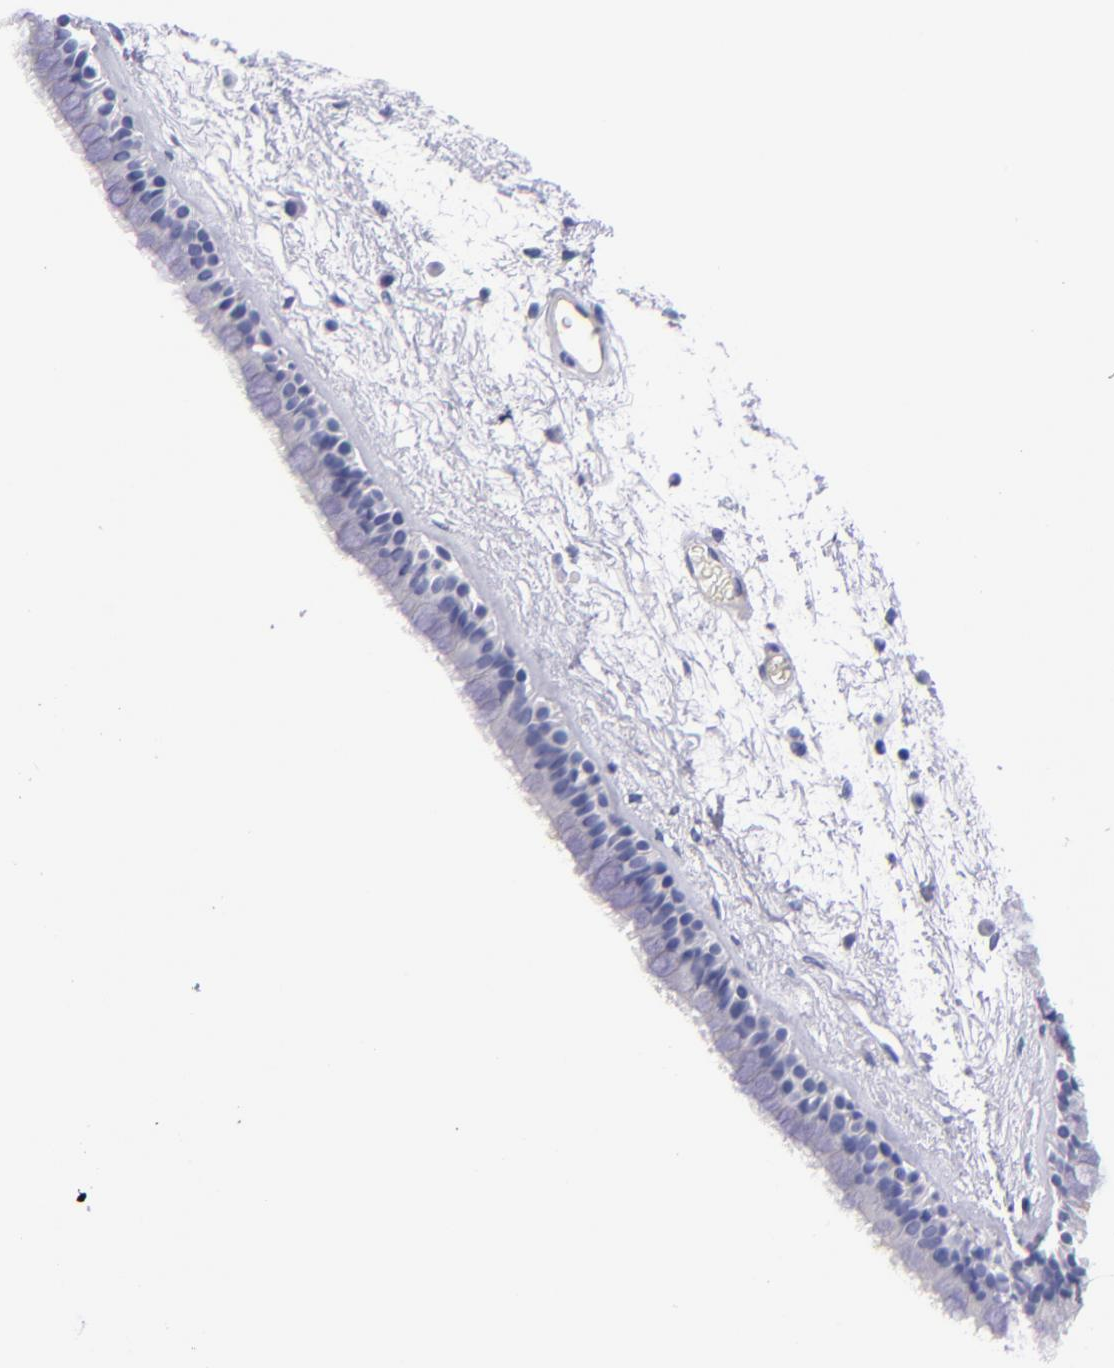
{"staining": {"intensity": "negative", "quantity": "none", "location": "none"}, "tissue": "nasopharynx", "cell_type": "Respiratory epithelial cells", "image_type": "normal", "snomed": [{"axis": "morphology", "description": "Normal tissue, NOS"}, {"axis": "morphology", "description": "Inflammation, NOS"}, {"axis": "topography", "description": "Nasopharynx"}], "caption": "The immunohistochemistry photomicrograph has no significant positivity in respiratory epithelial cells of nasopharynx.", "gene": "NOS3", "patient": {"sex": "male", "age": 48}}